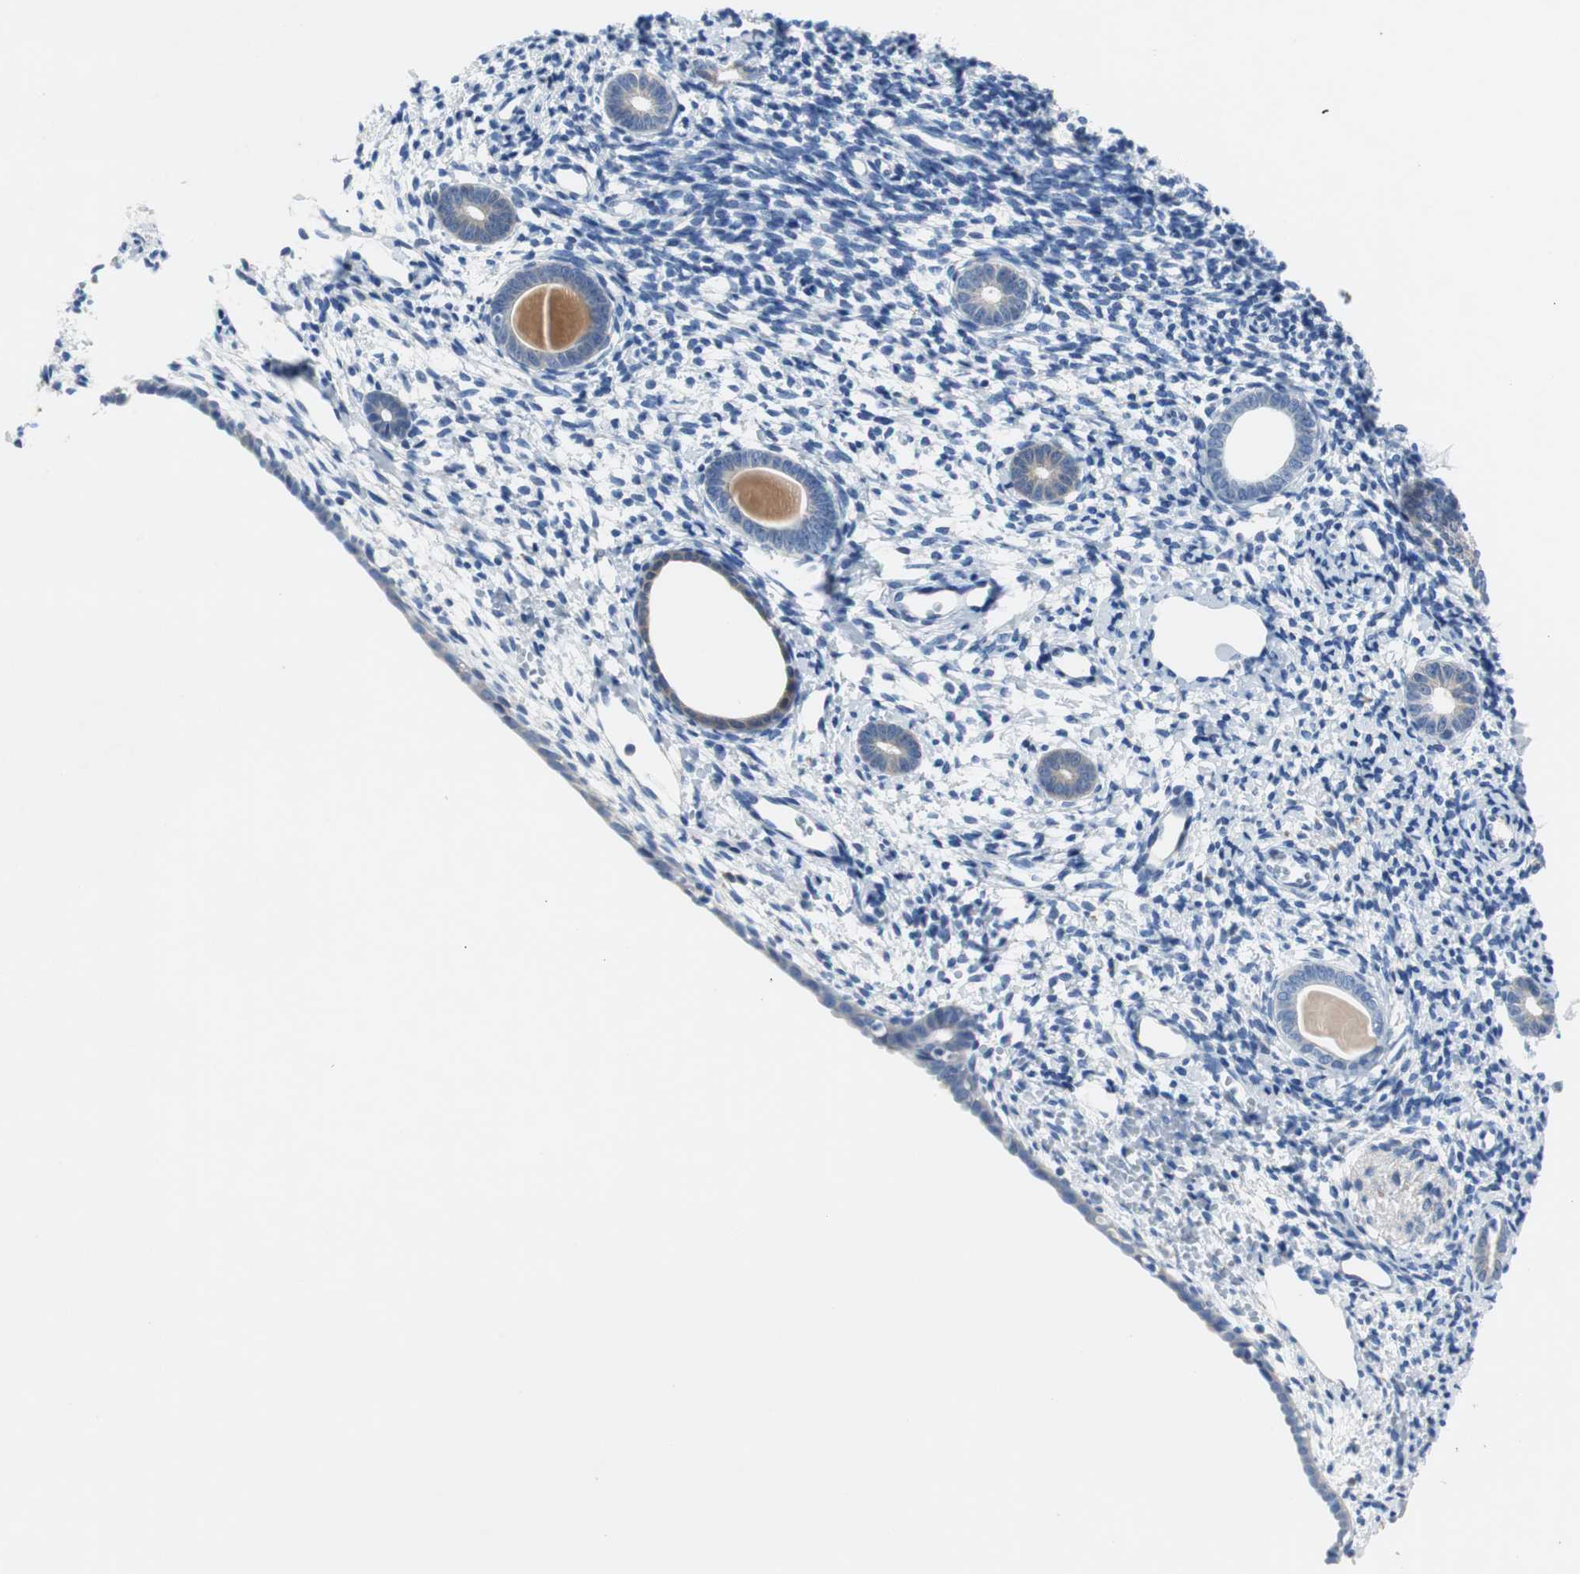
{"staining": {"intensity": "negative", "quantity": "none", "location": "none"}, "tissue": "endometrium", "cell_type": "Cells in endometrial stroma", "image_type": "normal", "snomed": [{"axis": "morphology", "description": "Normal tissue, NOS"}, {"axis": "topography", "description": "Endometrium"}], "caption": "Immunohistochemical staining of normal endometrium reveals no significant positivity in cells in endometrial stroma. Brightfield microscopy of immunohistochemistry (IHC) stained with DAB (brown) and hematoxylin (blue), captured at high magnification.", "gene": "EEF2K", "patient": {"sex": "female", "age": 71}}